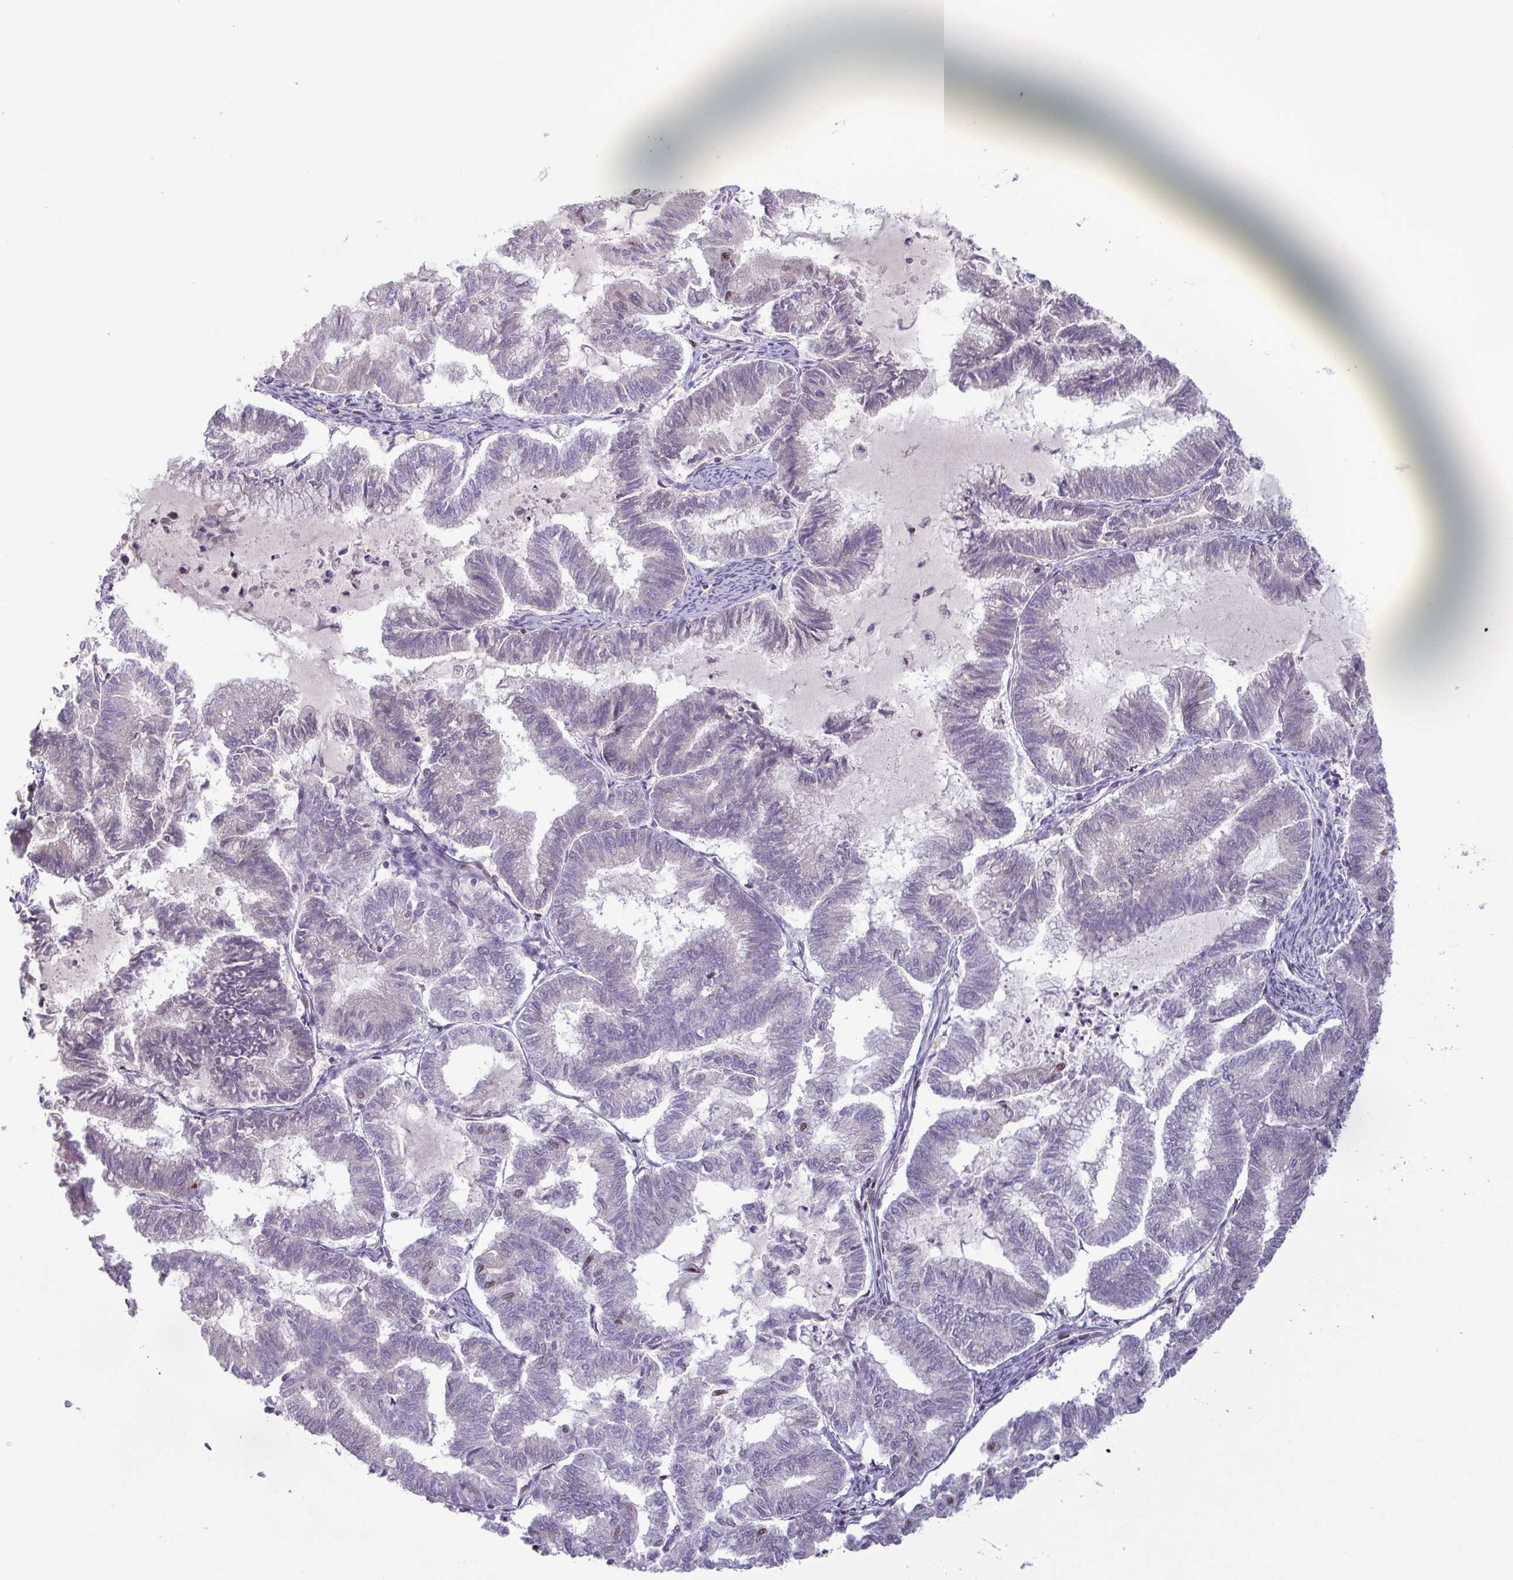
{"staining": {"intensity": "moderate", "quantity": "25%-75%", "location": "nuclear"}, "tissue": "endometrial cancer", "cell_type": "Tumor cells", "image_type": "cancer", "snomed": [{"axis": "morphology", "description": "Adenocarcinoma, NOS"}, {"axis": "topography", "description": "Endometrium"}], "caption": "High-magnification brightfield microscopy of endometrial cancer stained with DAB (3,3'-diaminobenzidine) (brown) and counterstained with hematoxylin (blue). tumor cells exhibit moderate nuclear positivity is present in approximately25%-75% of cells. Immunohistochemistry (ihc) stains the protein in brown and the nuclei are stained blue.", "gene": "PTPN20", "patient": {"sex": "female", "age": 79}}